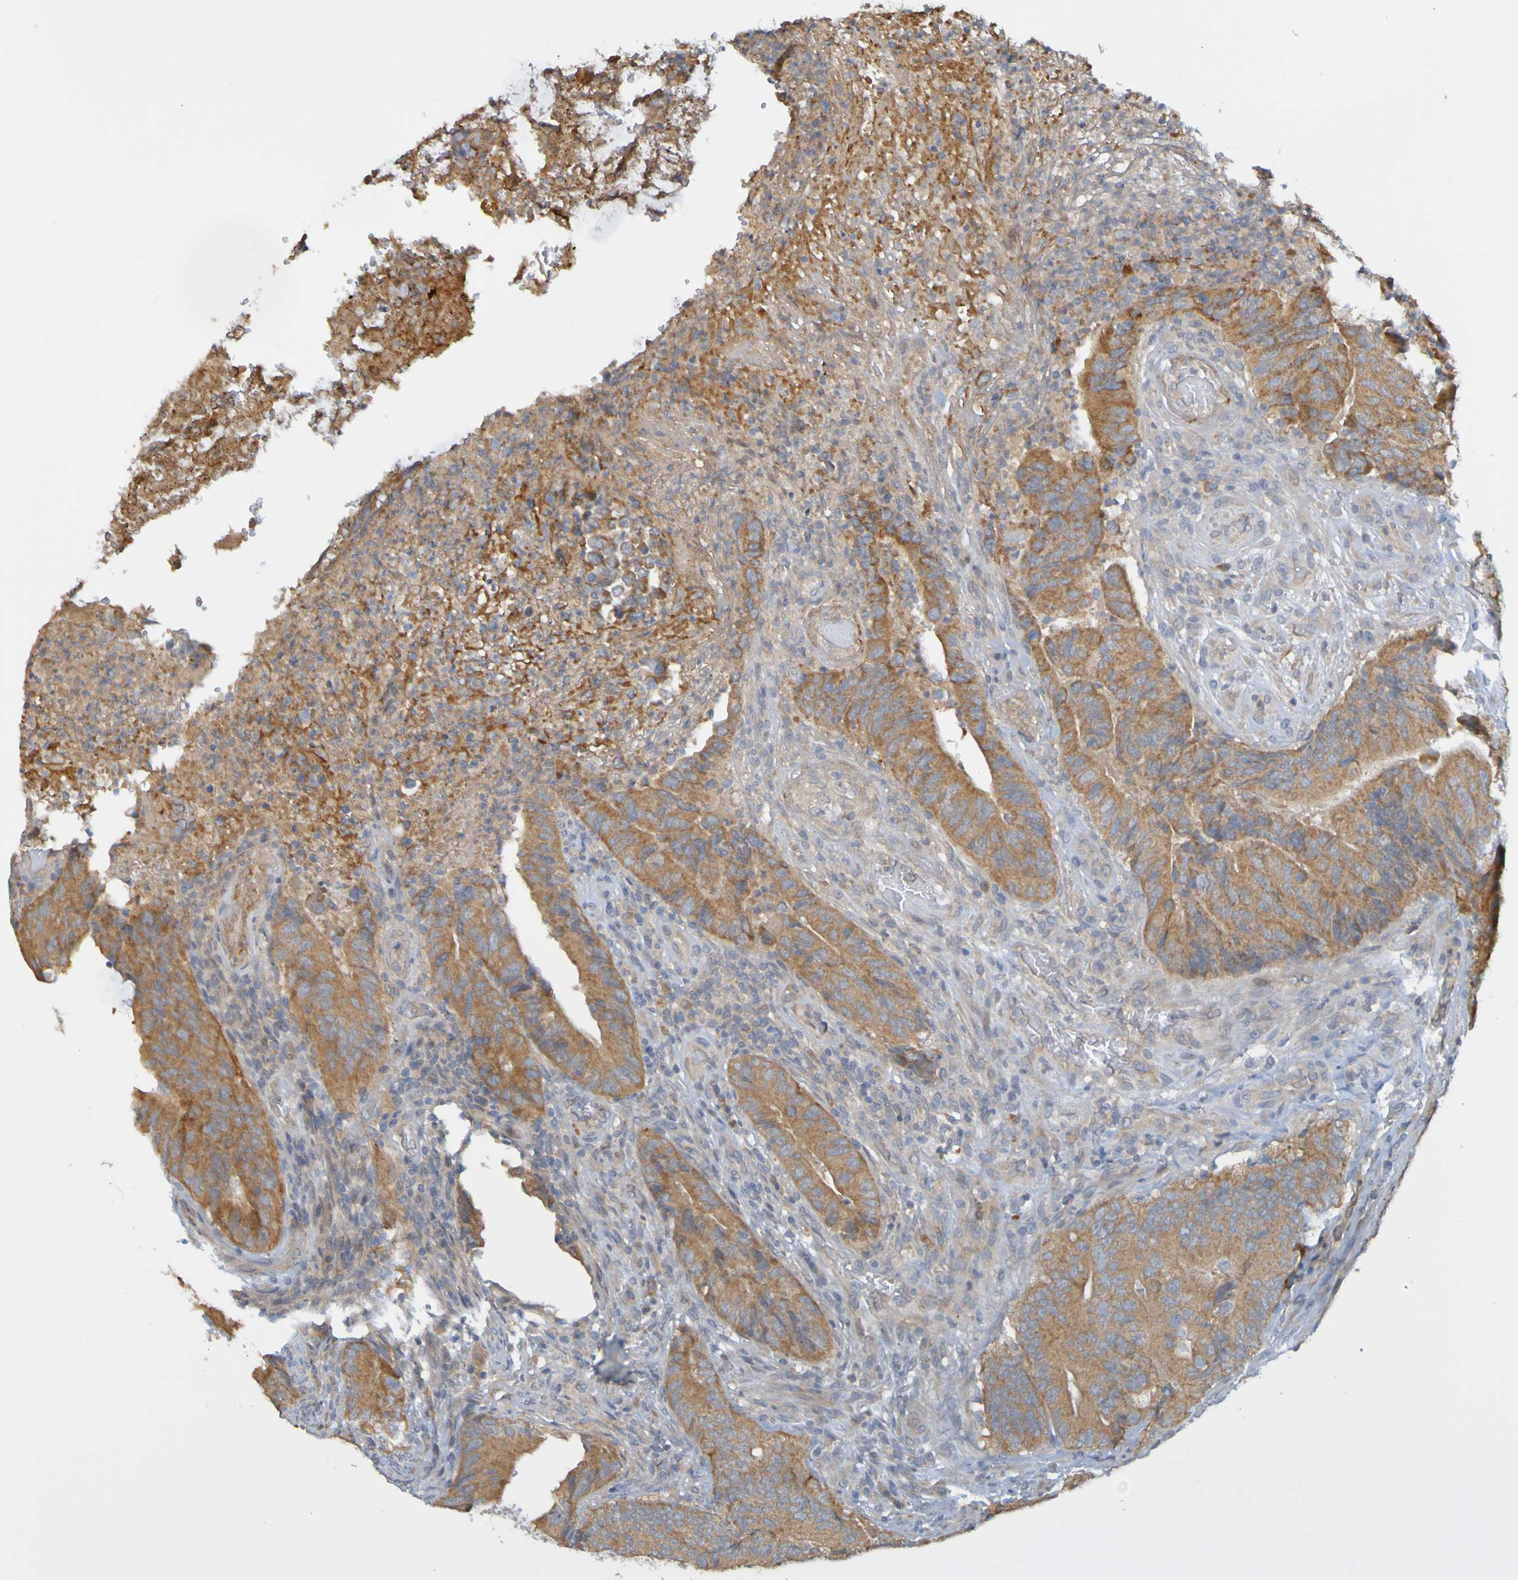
{"staining": {"intensity": "moderate", "quantity": ">75%", "location": "cytoplasmic/membranous"}, "tissue": "colorectal cancer", "cell_type": "Tumor cells", "image_type": "cancer", "snomed": [{"axis": "morphology", "description": "Normal tissue, NOS"}, {"axis": "morphology", "description": "Adenocarcinoma, NOS"}, {"axis": "topography", "description": "Colon"}], "caption": "IHC (DAB) staining of colorectal adenocarcinoma demonstrates moderate cytoplasmic/membranous protein positivity in approximately >75% of tumor cells.", "gene": "NAV2", "patient": {"sex": "male", "age": 56}}